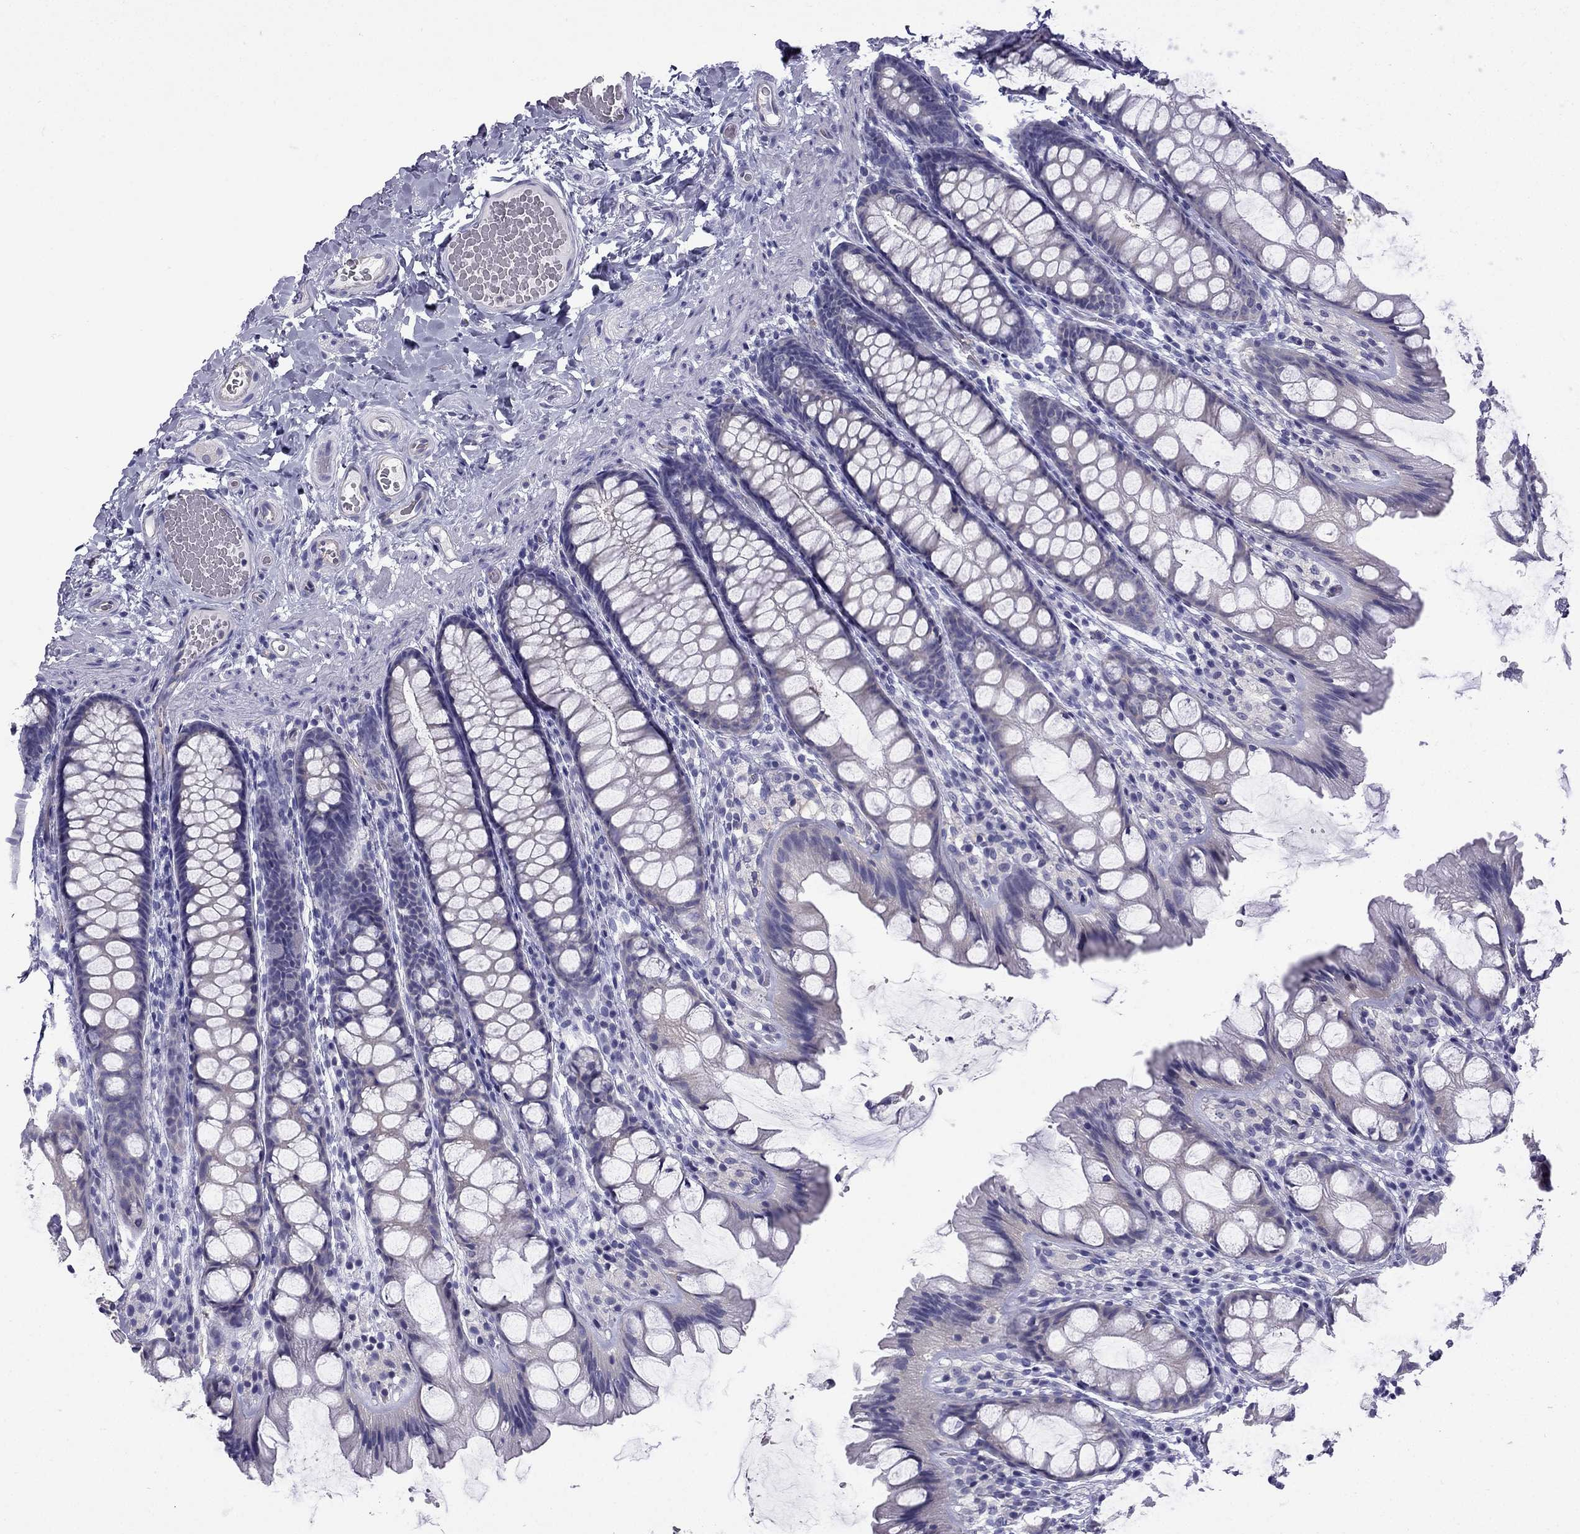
{"staining": {"intensity": "negative", "quantity": "none", "location": "none"}, "tissue": "colon", "cell_type": "Endothelial cells", "image_type": "normal", "snomed": [{"axis": "morphology", "description": "Normal tissue, NOS"}, {"axis": "topography", "description": "Colon"}], "caption": "High power microscopy micrograph of an IHC micrograph of normal colon, revealing no significant expression in endothelial cells.", "gene": "GJA8", "patient": {"sex": "male", "age": 47}}